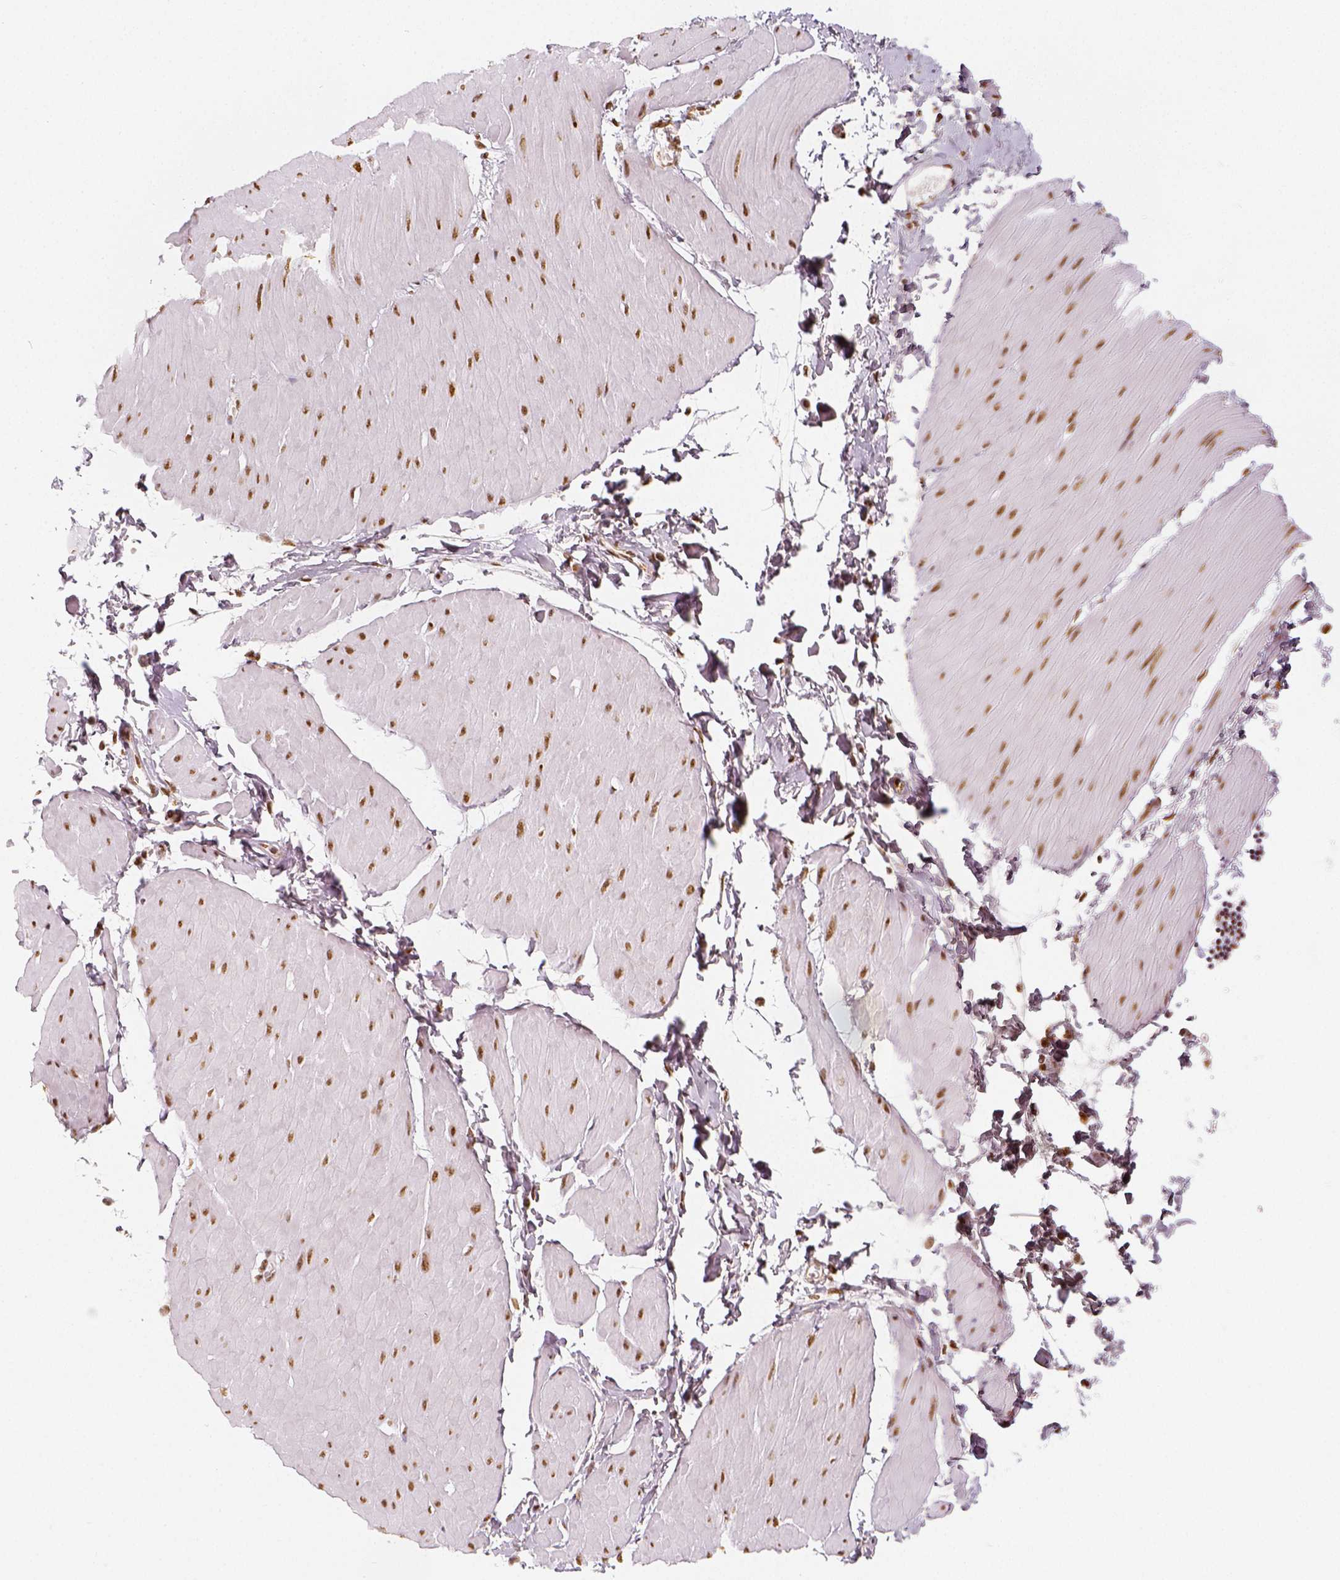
{"staining": {"intensity": "moderate", "quantity": ">75%", "location": "nuclear"}, "tissue": "adipose tissue", "cell_type": "Adipocytes", "image_type": "normal", "snomed": [{"axis": "morphology", "description": "Normal tissue, NOS"}, {"axis": "topography", "description": "Smooth muscle"}, {"axis": "topography", "description": "Peripheral nerve tissue"}], "caption": "A micrograph showing moderate nuclear staining in approximately >75% of adipocytes in benign adipose tissue, as visualized by brown immunohistochemical staining.", "gene": "KDM5B", "patient": {"sex": "male", "age": 58}}